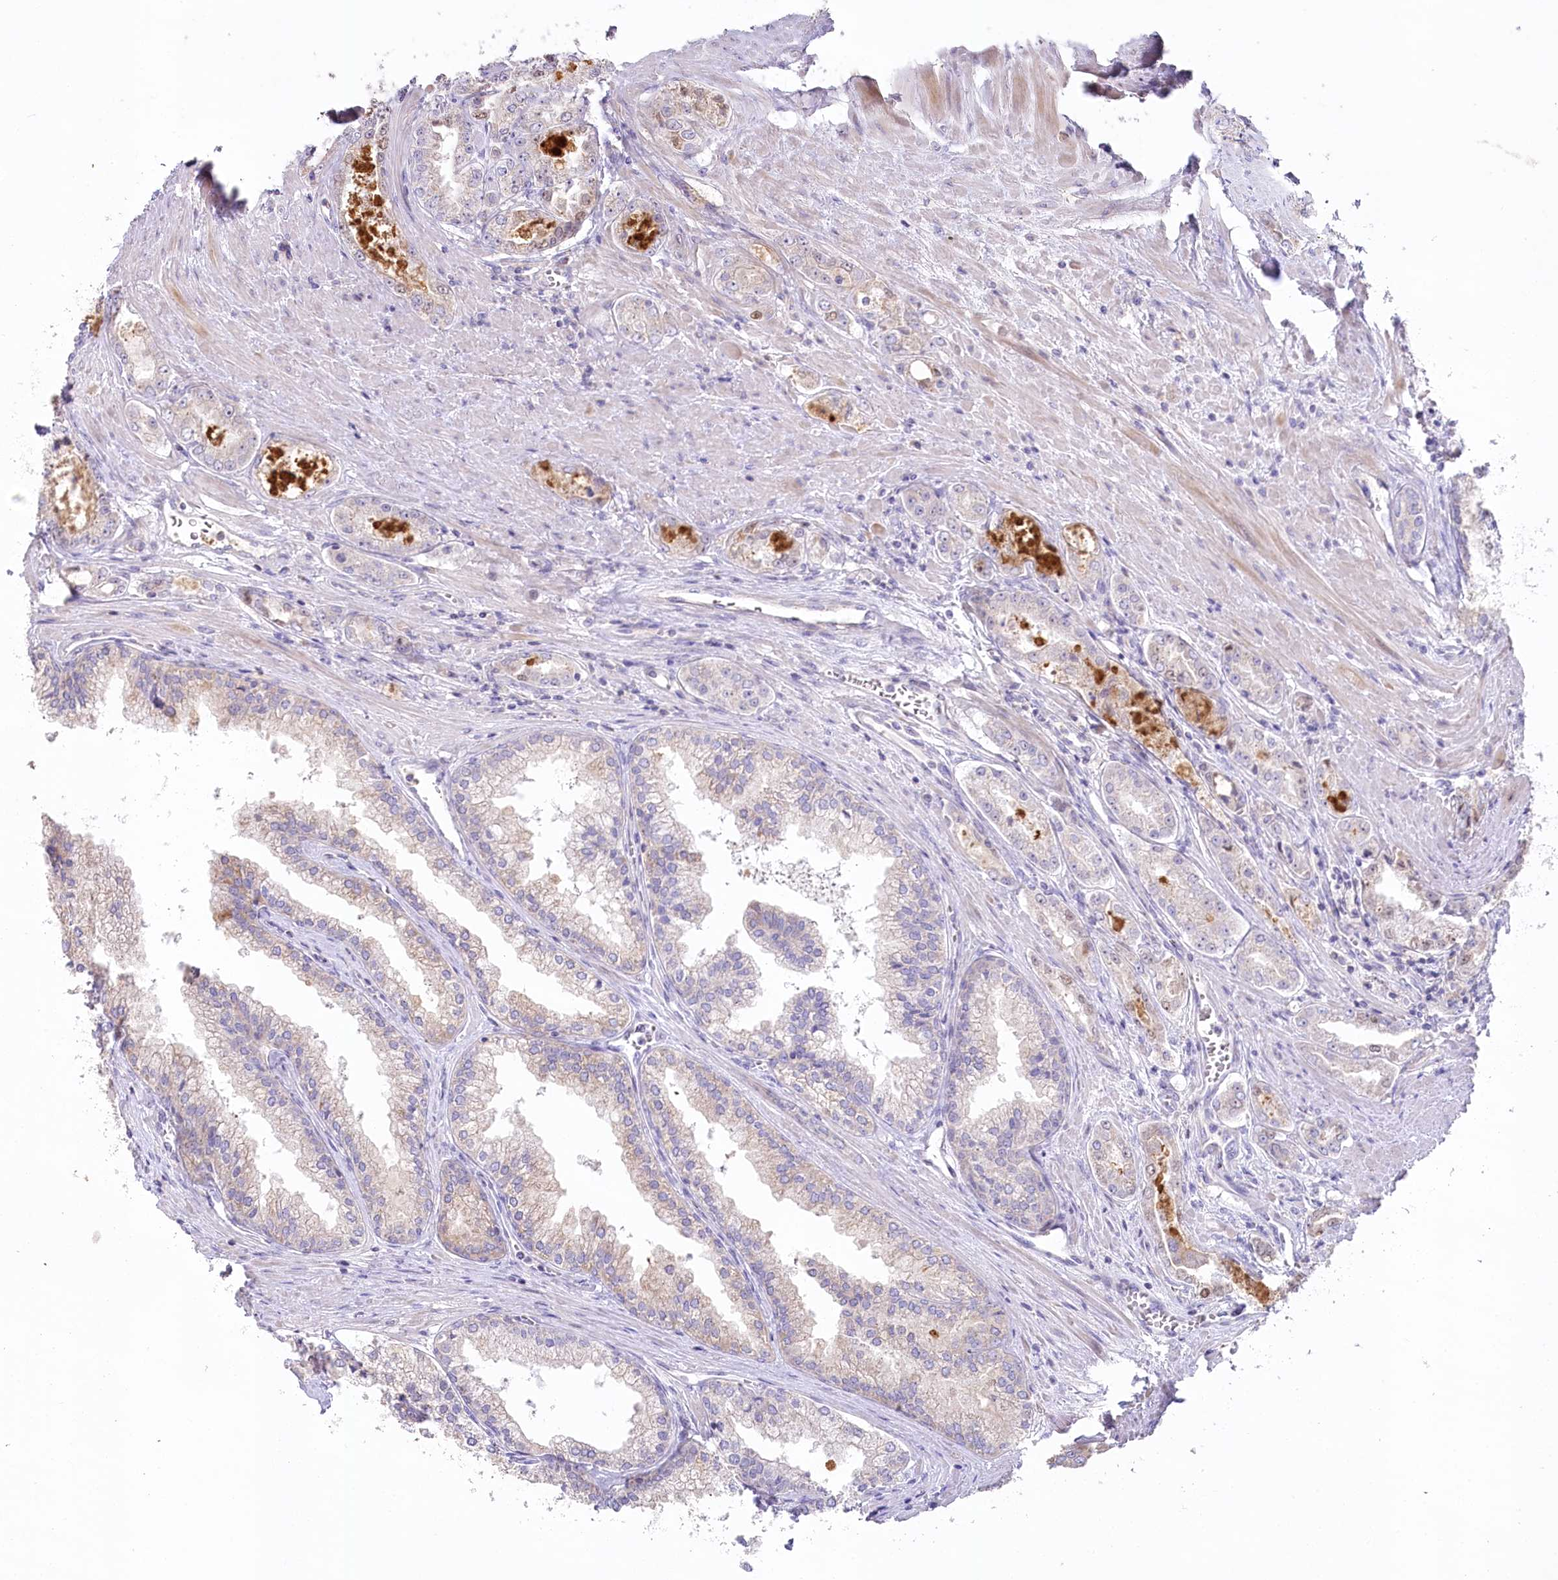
{"staining": {"intensity": "negative", "quantity": "none", "location": "none"}, "tissue": "prostate cancer", "cell_type": "Tumor cells", "image_type": "cancer", "snomed": [{"axis": "morphology", "description": "Adenocarcinoma, High grade"}, {"axis": "topography", "description": "Prostate"}], "caption": "The IHC micrograph has no significant positivity in tumor cells of prostate adenocarcinoma (high-grade) tissue.", "gene": "SLC6A11", "patient": {"sex": "male", "age": 72}}